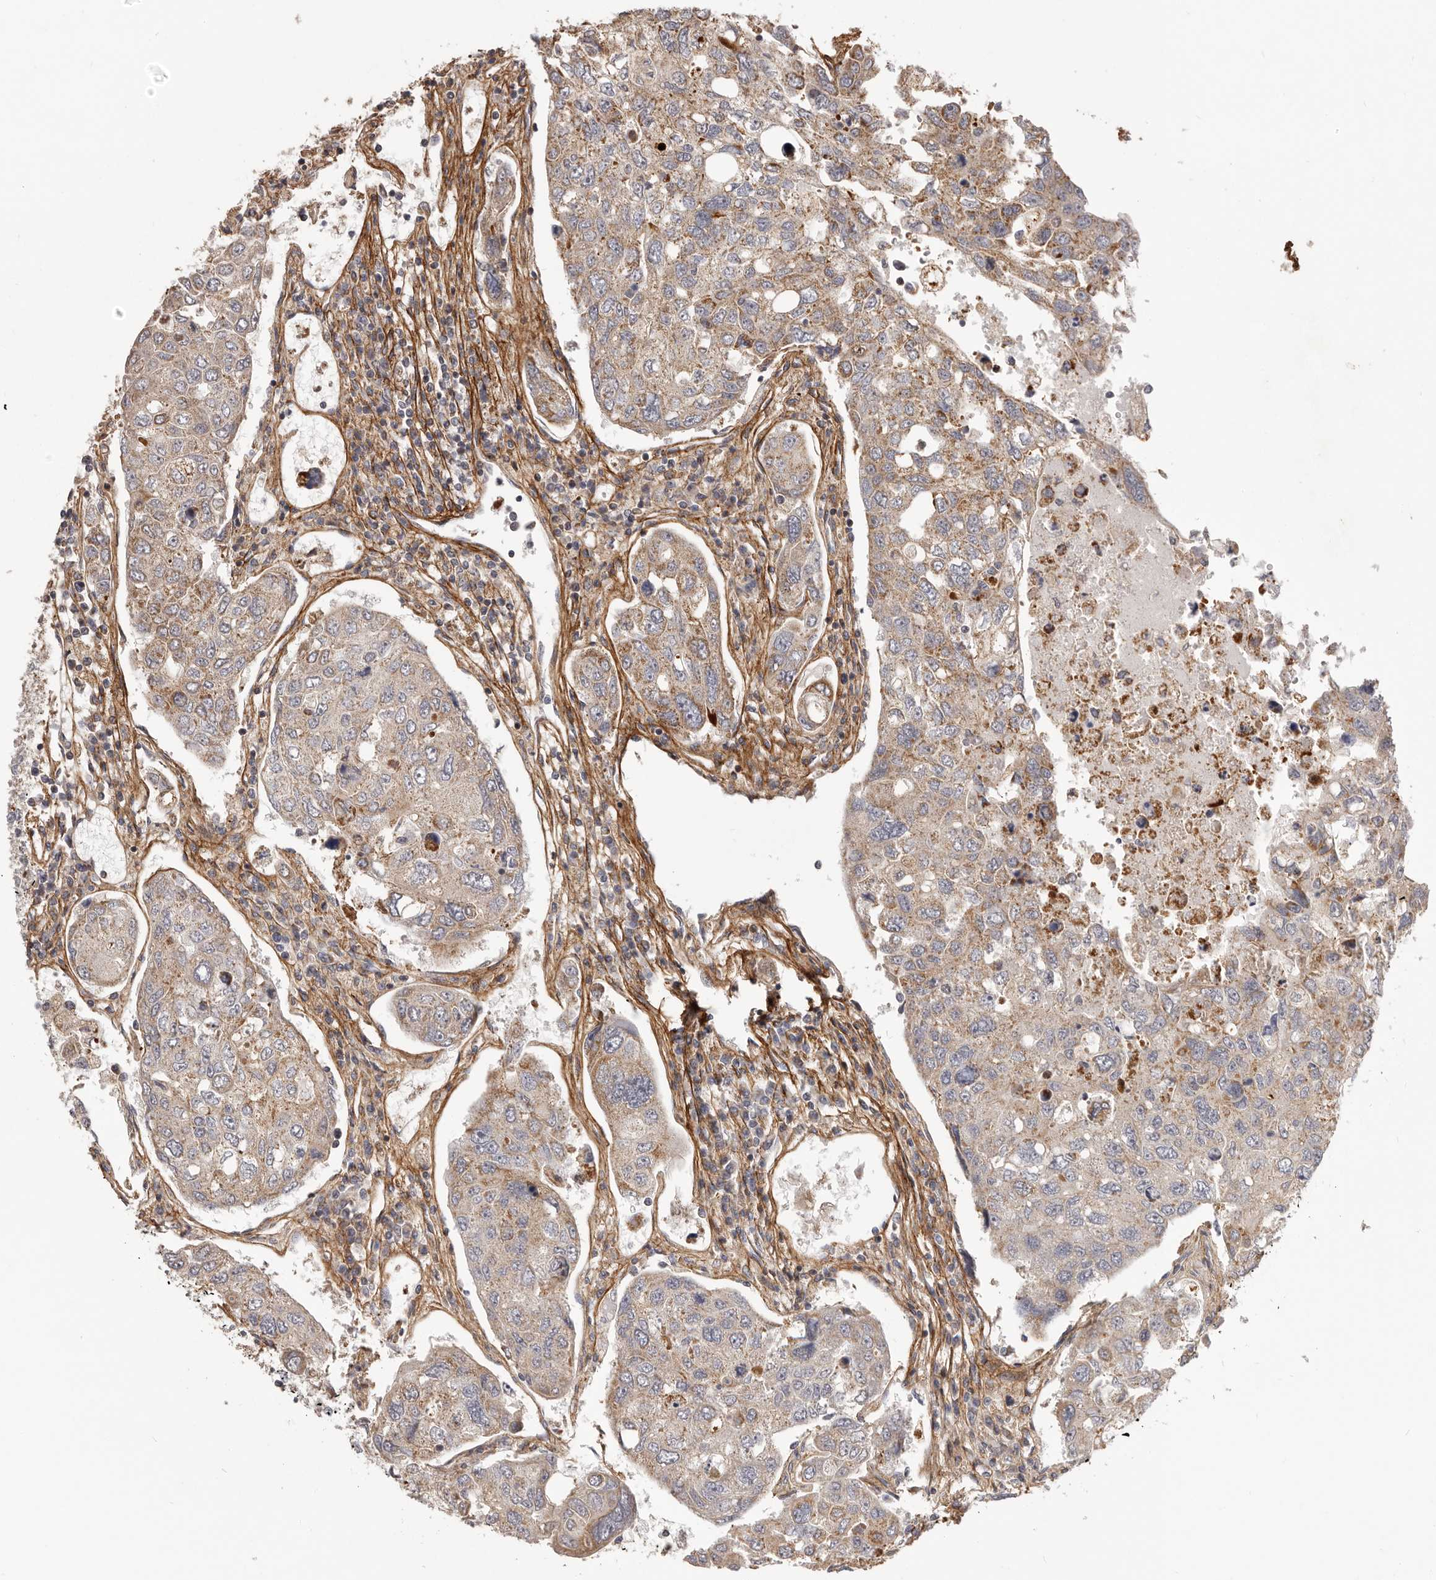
{"staining": {"intensity": "weak", "quantity": "25%-75%", "location": "cytoplasmic/membranous"}, "tissue": "urothelial cancer", "cell_type": "Tumor cells", "image_type": "cancer", "snomed": [{"axis": "morphology", "description": "Urothelial carcinoma, High grade"}, {"axis": "topography", "description": "Lymph node"}, {"axis": "topography", "description": "Urinary bladder"}], "caption": "DAB immunohistochemical staining of human urothelial cancer exhibits weak cytoplasmic/membranous protein positivity in about 25%-75% of tumor cells. Immunohistochemistry (ihc) stains the protein in brown and the nuclei are stained blue.", "gene": "MRPS10", "patient": {"sex": "male", "age": 51}}